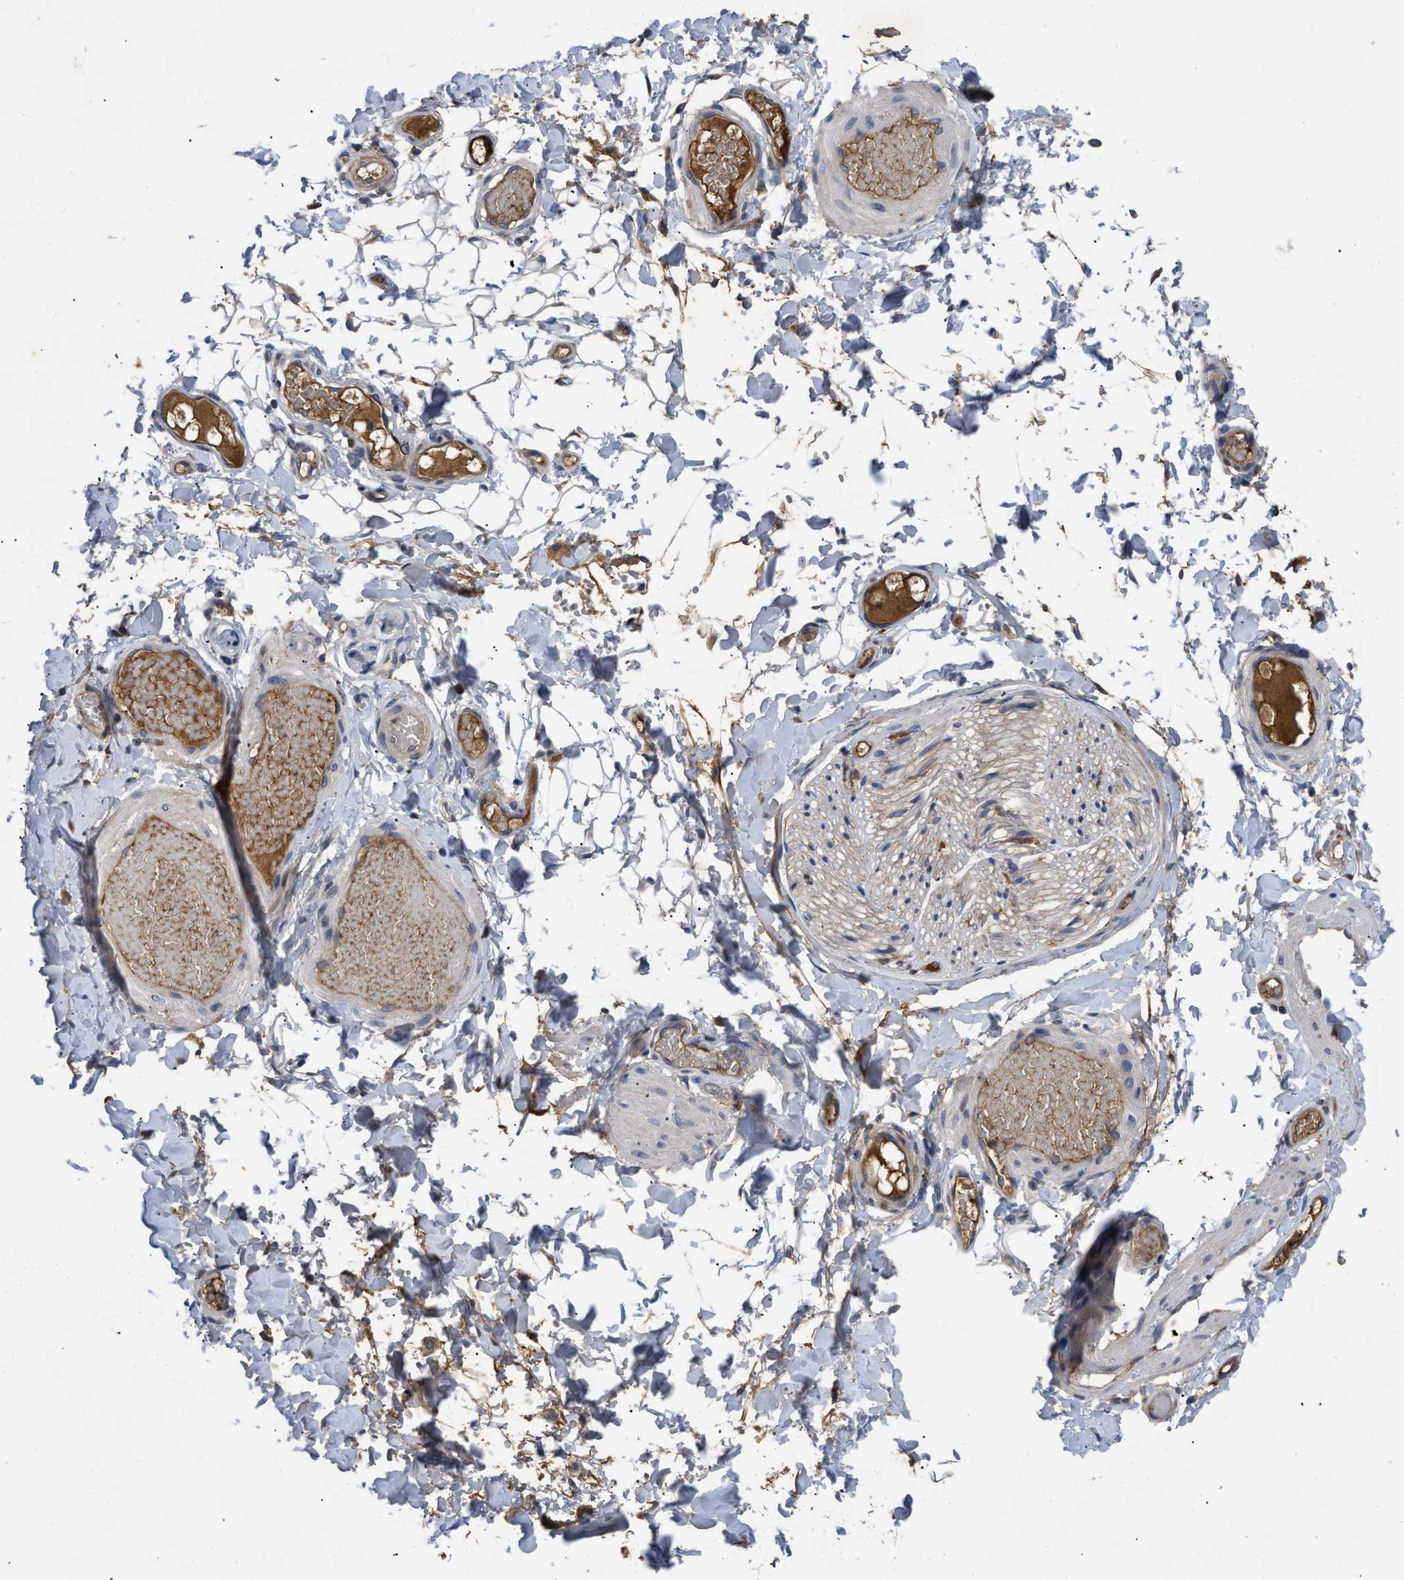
{"staining": {"intensity": "moderate", "quantity": "25%-75%", "location": "cytoplasmic/membranous"}, "tissue": "adipose tissue", "cell_type": "Adipocytes", "image_type": "normal", "snomed": [{"axis": "morphology", "description": "Normal tissue, NOS"}, {"axis": "topography", "description": "Adipose tissue"}, {"axis": "topography", "description": "Vascular tissue"}, {"axis": "topography", "description": "Peripheral nerve tissue"}], "caption": "Adipose tissue stained with a brown dye reveals moderate cytoplasmic/membranous positive positivity in about 25%-75% of adipocytes.", "gene": "VPS4A", "patient": {"sex": "male", "age": 25}}